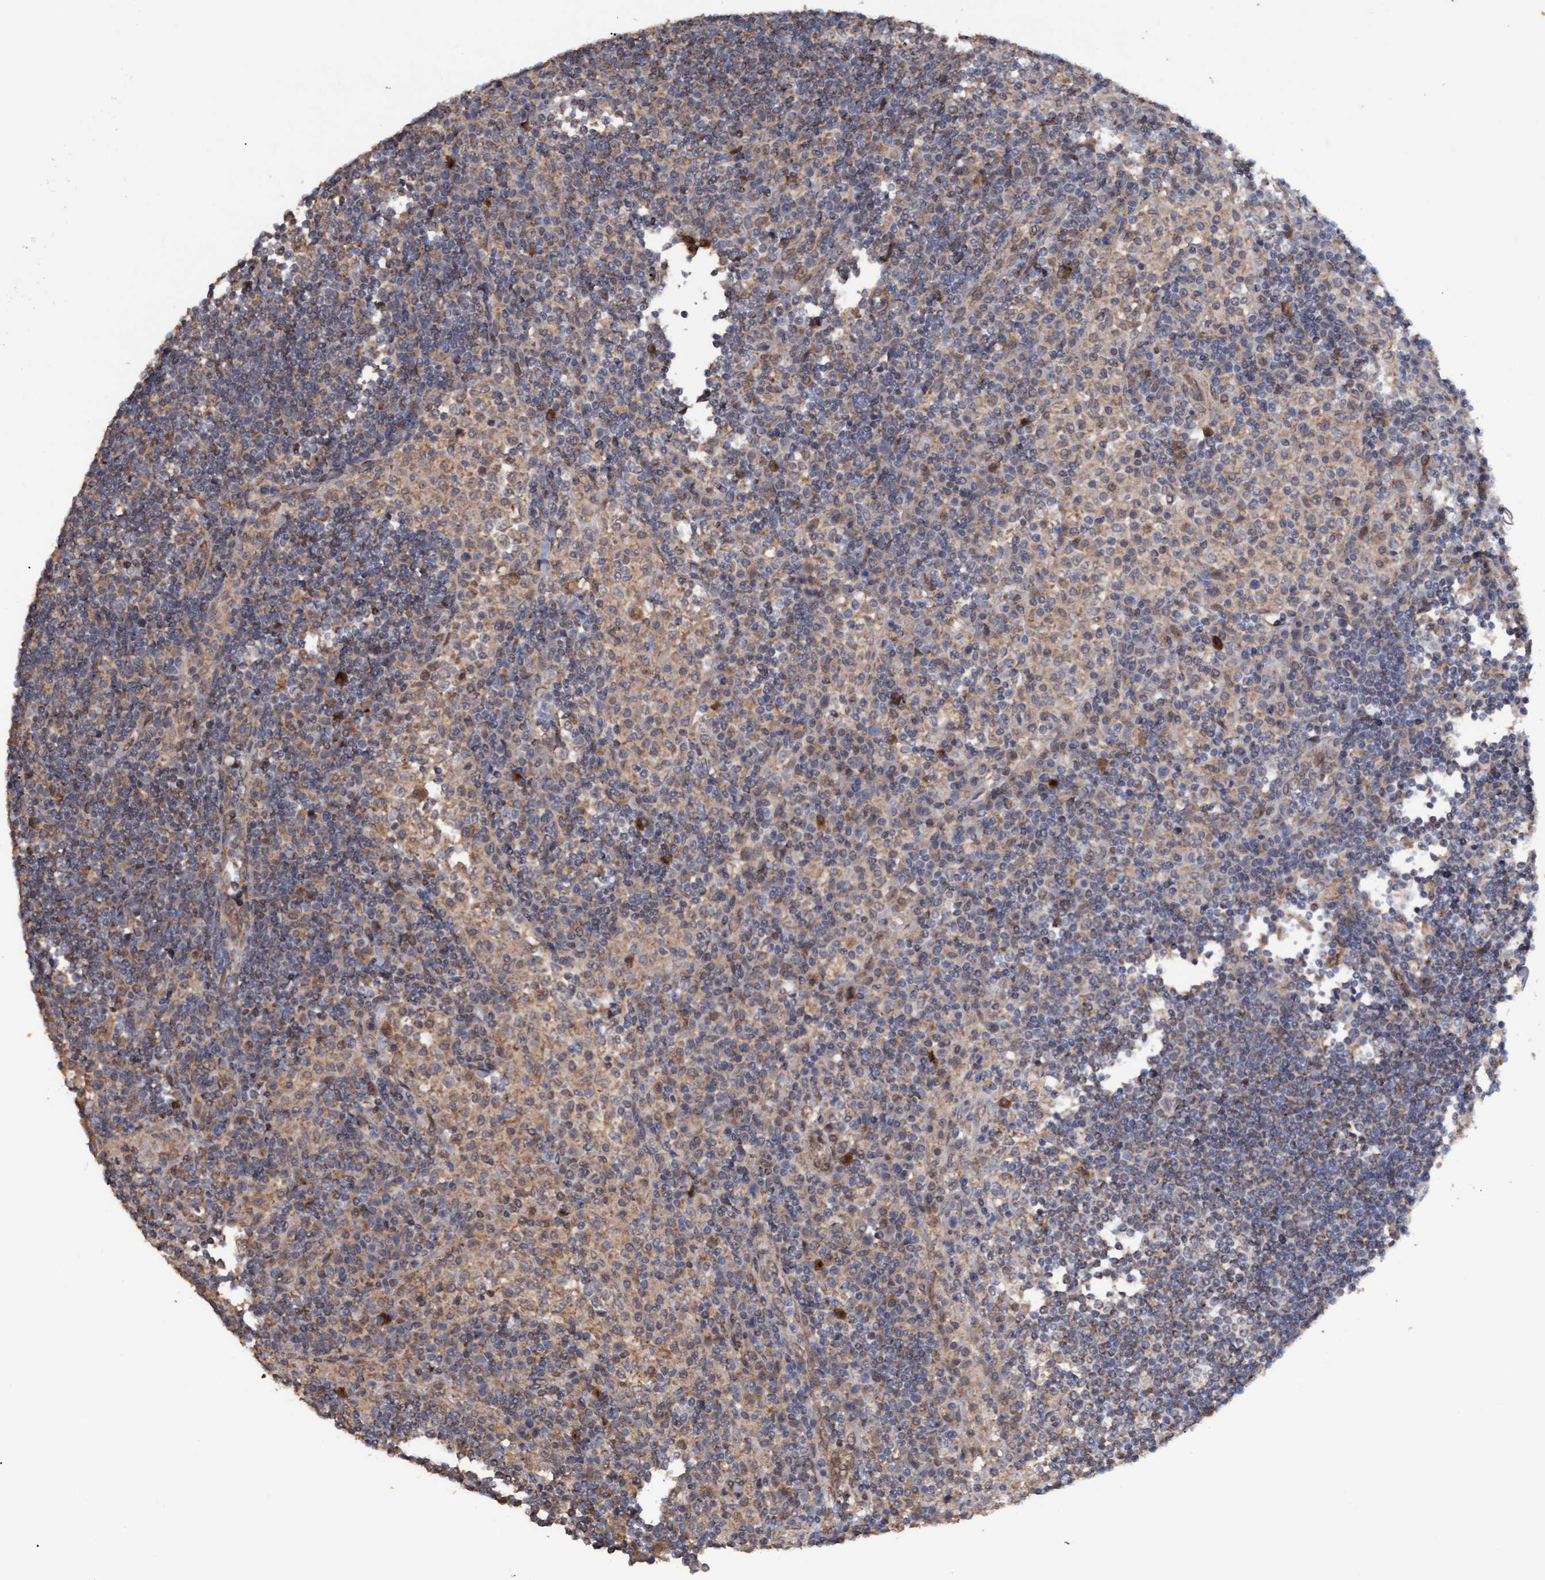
{"staining": {"intensity": "weak", "quantity": "<25%", "location": "cytoplasmic/membranous"}, "tissue": "lymph node", "cell_type": "Germinal center cells", "image_type": "normal", "snomed": [{"axis": "morphology", "description": "Normal tissue, NOS"}, {"axis": "topography", "description": "Lymph node"}], "caption": "Immunohistochemistry photomicrograph of normal human lymph node stained for a protein (brown), which displays no staining in germinal center cells.", "gene": "MGLL", "patient": {"sex": "female", "age": 53}}